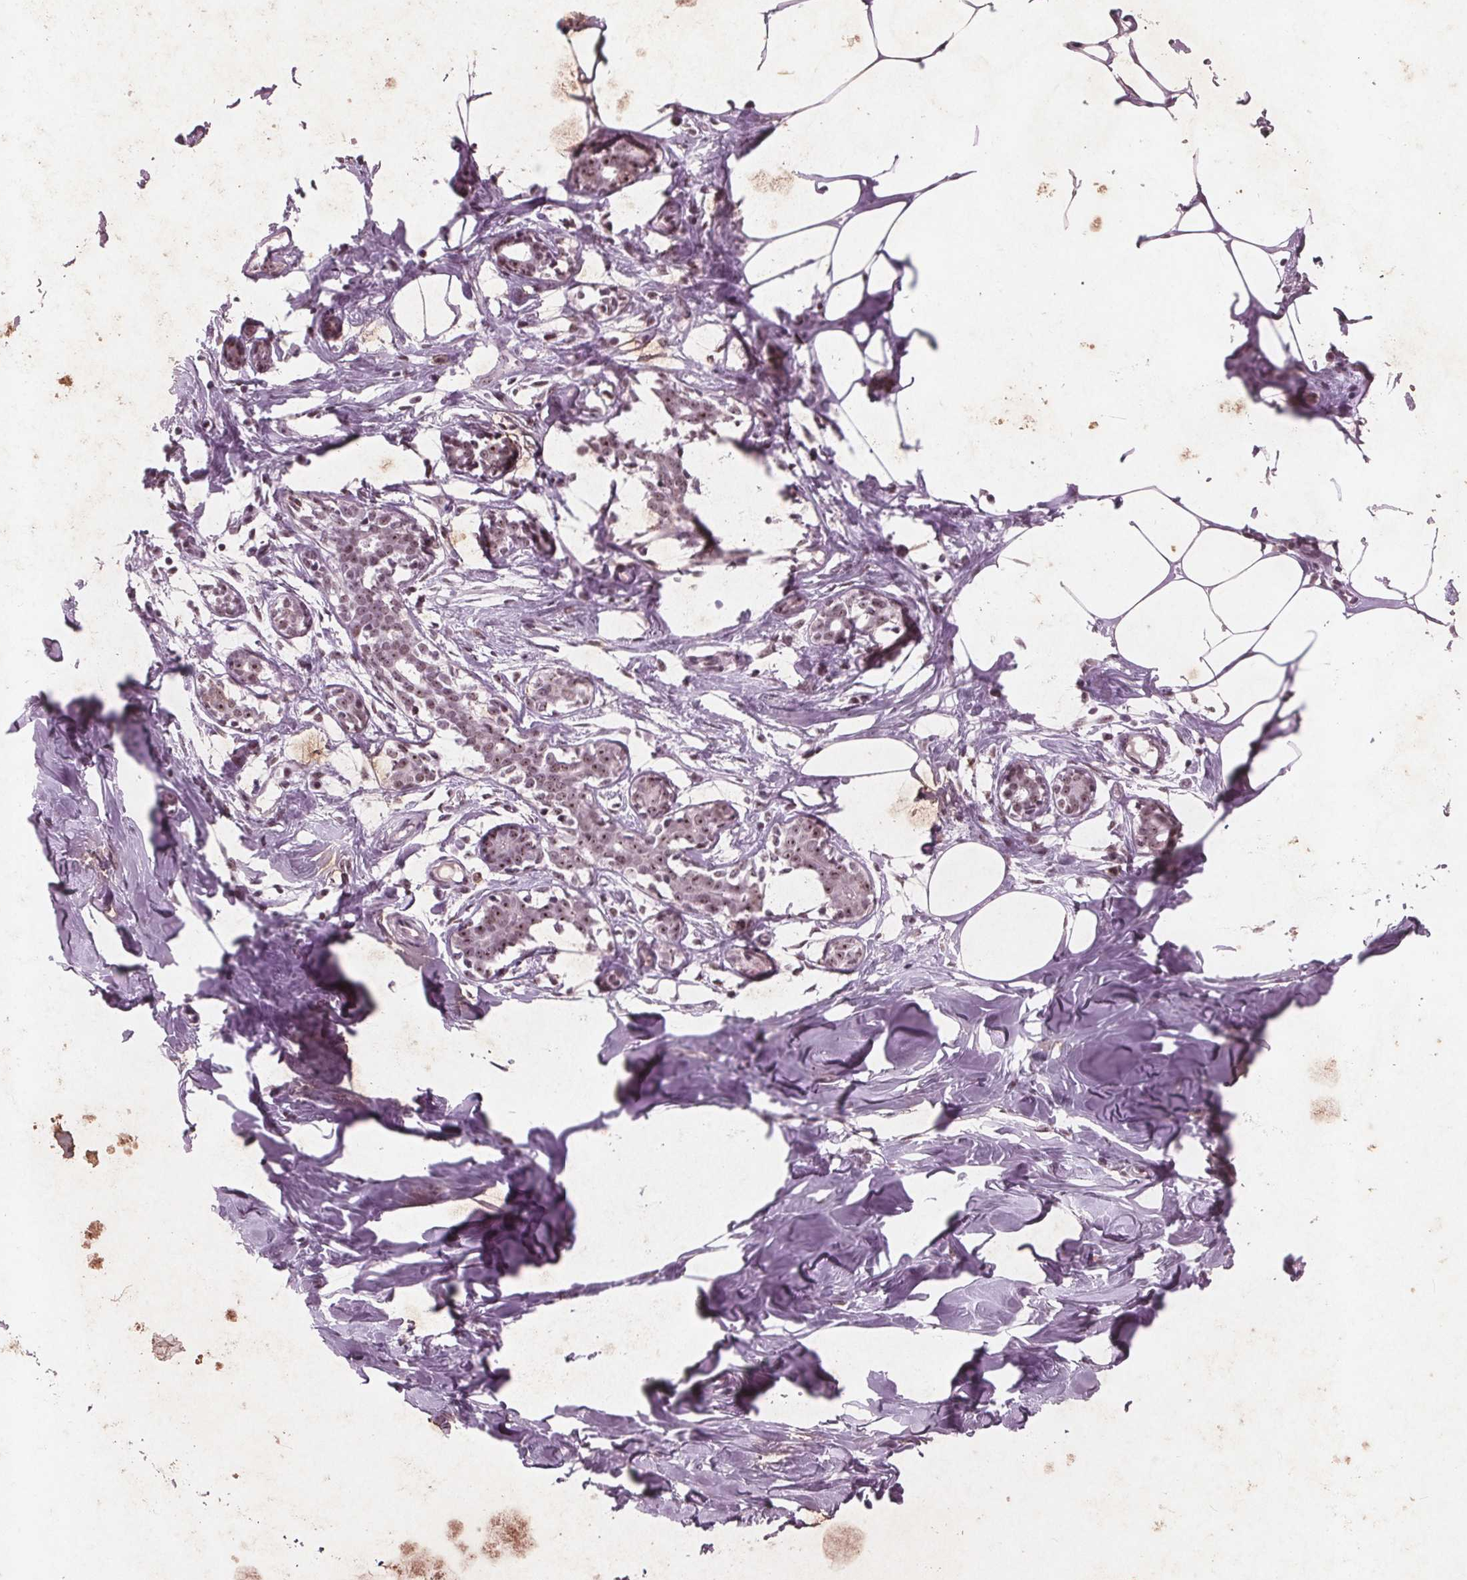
{"staining": {"intensity": "moderate", "quantity": ">75%", "location": "nuclear"}, "tissue": "breast", "cell_type": "Adipocytes", "image_type": "normal", "snomed": [{"axis": "morphology", "description": "Normal tissue, NOS"}, {"axis": "topography", "description": "Breast"}], "caption": "Normal breast shows moderate nuclear expression in approximately >75% of adipocytes, visualized by immunohistochemistry.", "gene": "RPS6KA2", "patient": {"sex": "female", "age": 27}}